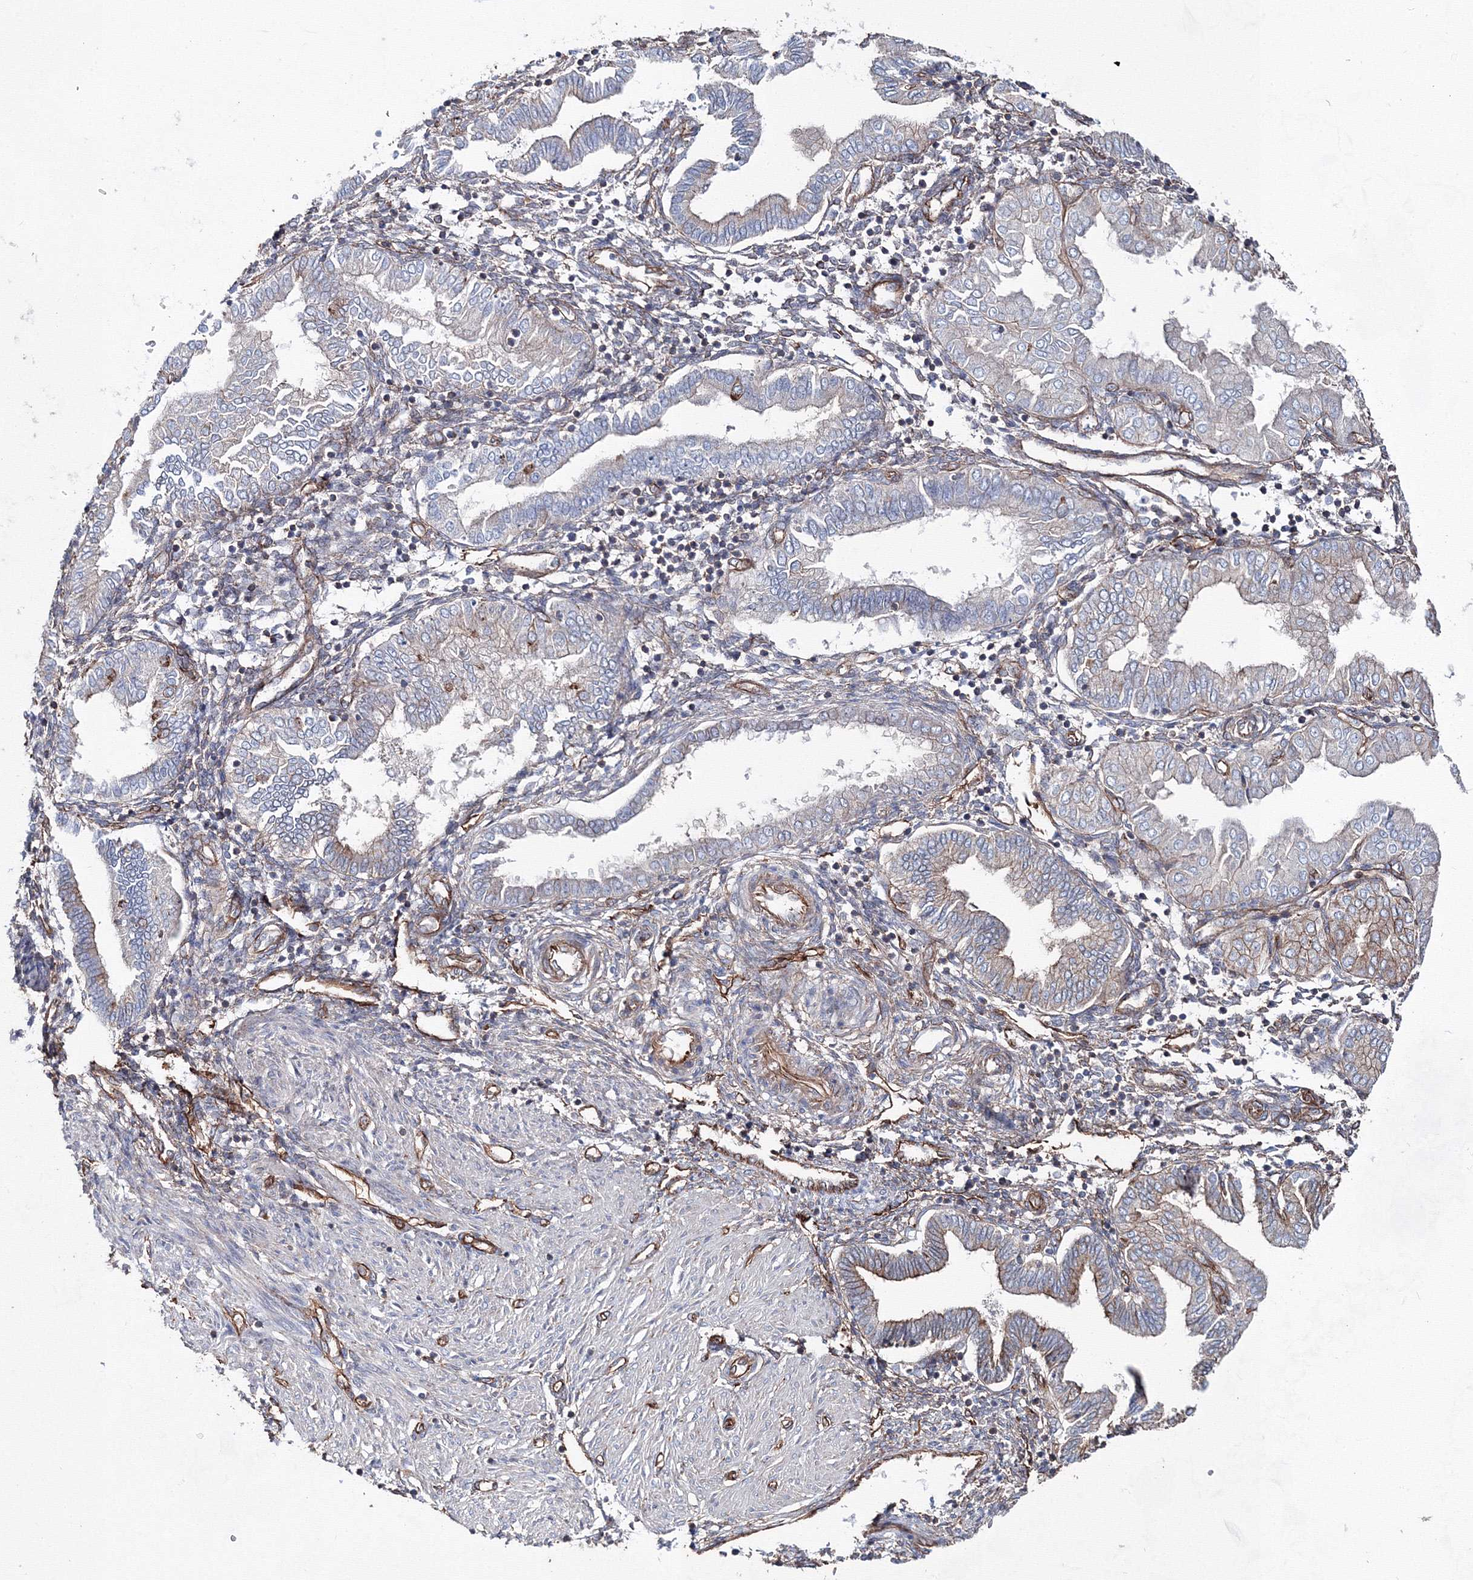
{"staining": {"intensity": "negative", "quantity": "none", "location": "none"}, "tissue": "endometrium", "cell_type": "Cells in endometrial stroma", "image_type": "normal", "snomed": [{"axis": "morphology", "description": "Normal tissue, NOS"}, {"axis": "topography", "description": "Endometrium"}], "caption": "Unremarkable endometrium was stained to show a protein in brown. There is no significant positivity in cells in endometrial stroma. (Stains: DAB (3,3'-diaminobenzidine) IHC with hematoxylin counter stain, Microscopy: brightfield microscopy at high magnification).", "gene": "ANKRD37", "patient": {"sex": "female", "age": 53}}